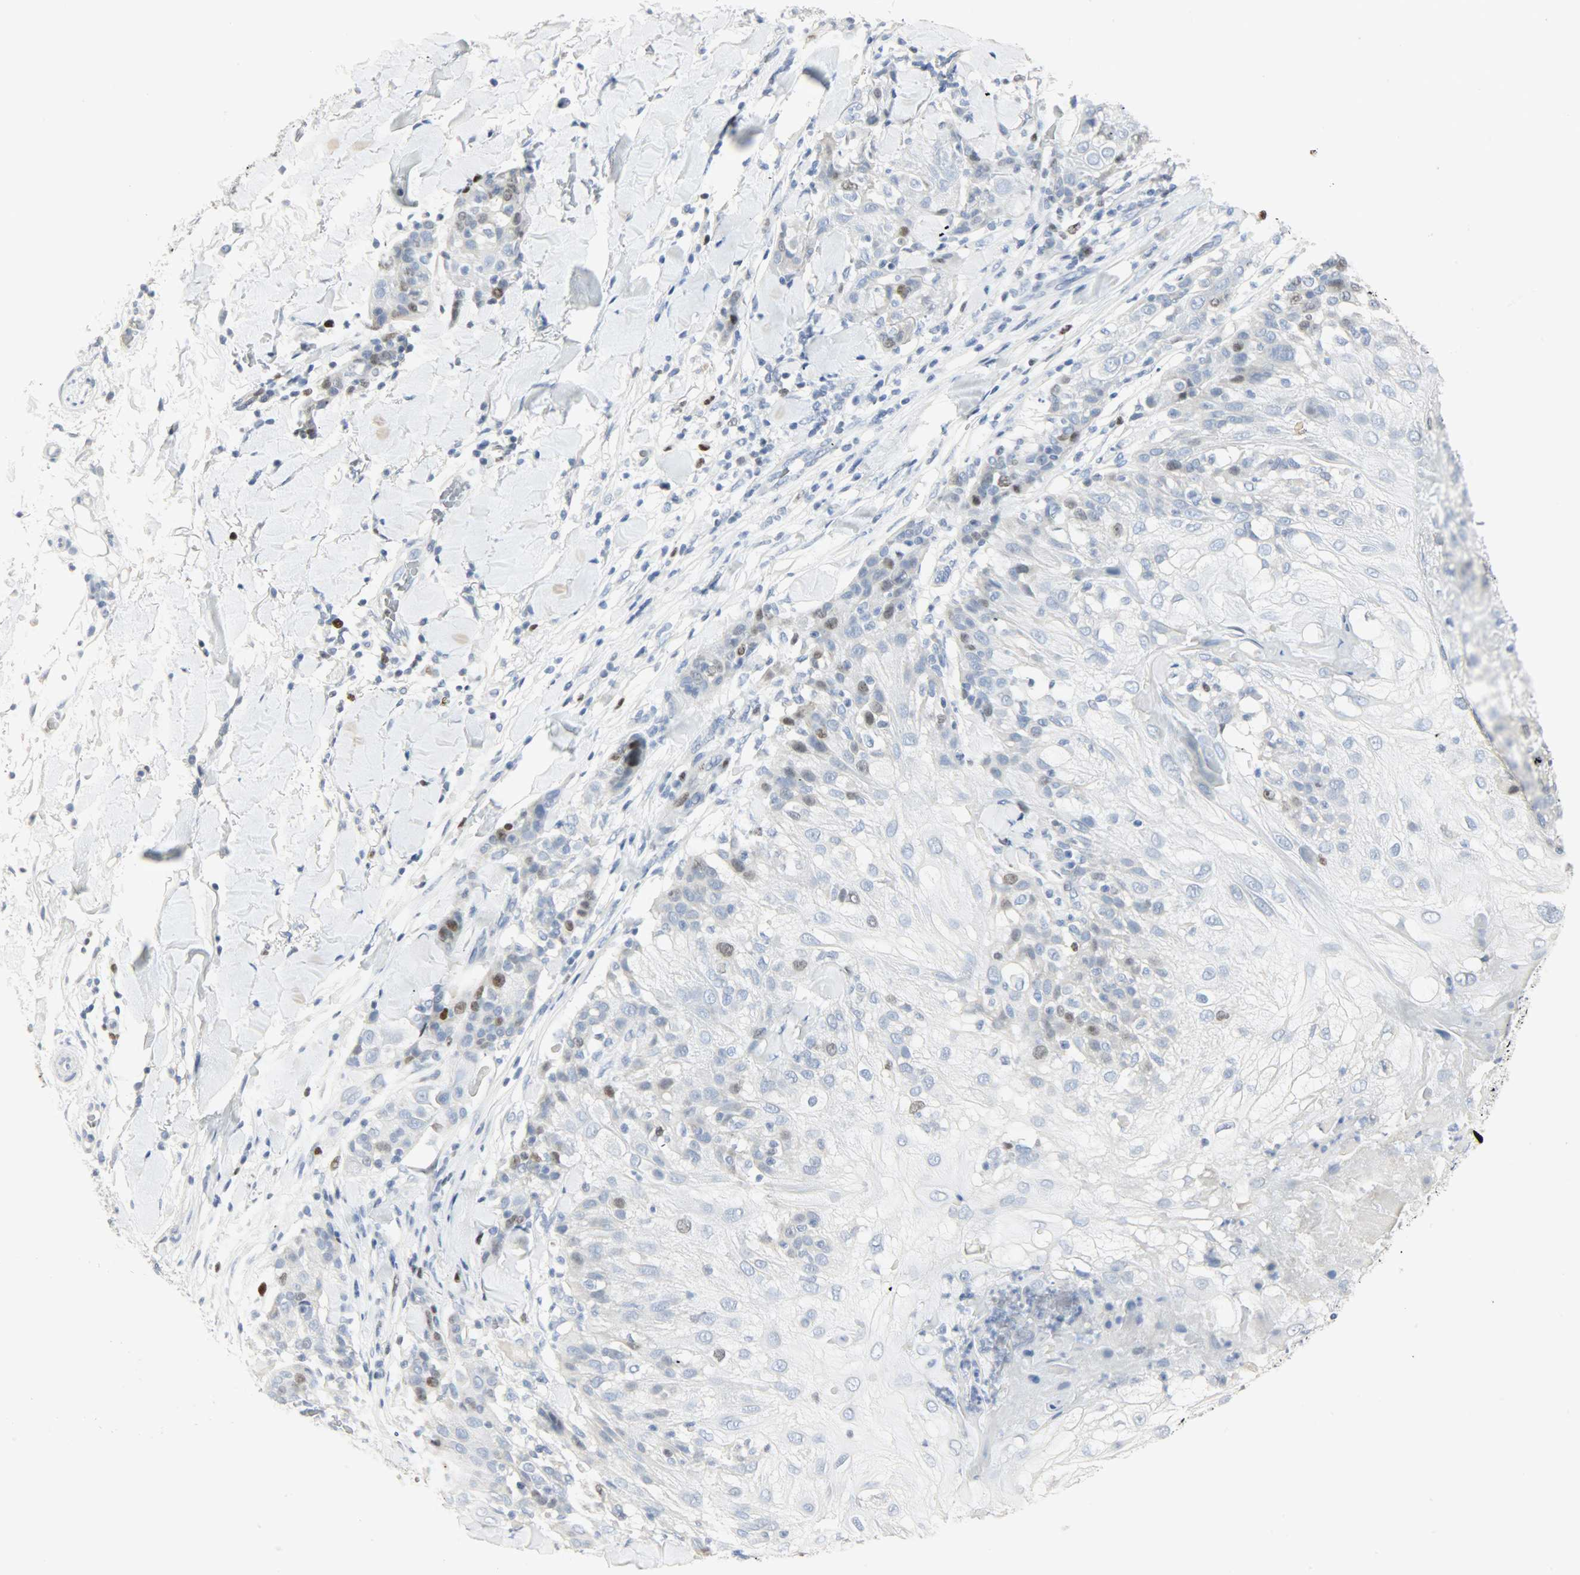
{"staining": {"intensity": "weak", "quantity": "<25%", "location": "nuclear"}, "tissue": "skin cancer", "cell_type": "Tumor cells", "image_type": "cancer", "snomed": [{"axis": "morphology", "description": "Normal tissue, NOS"}, {"axis": "morphology", "description": "Squamous cell carcinoma, NOS"}, {"axis": "topography", "description": "Skin"}], "caption": "Tumor cells show no significant protein staining in skin cancer (squamous cell carcinoma). (Brightfield microscopy of DAB IHC at high magnification).", "gene": "HELLS", "patient": {"sex": "female", "age": 83}}